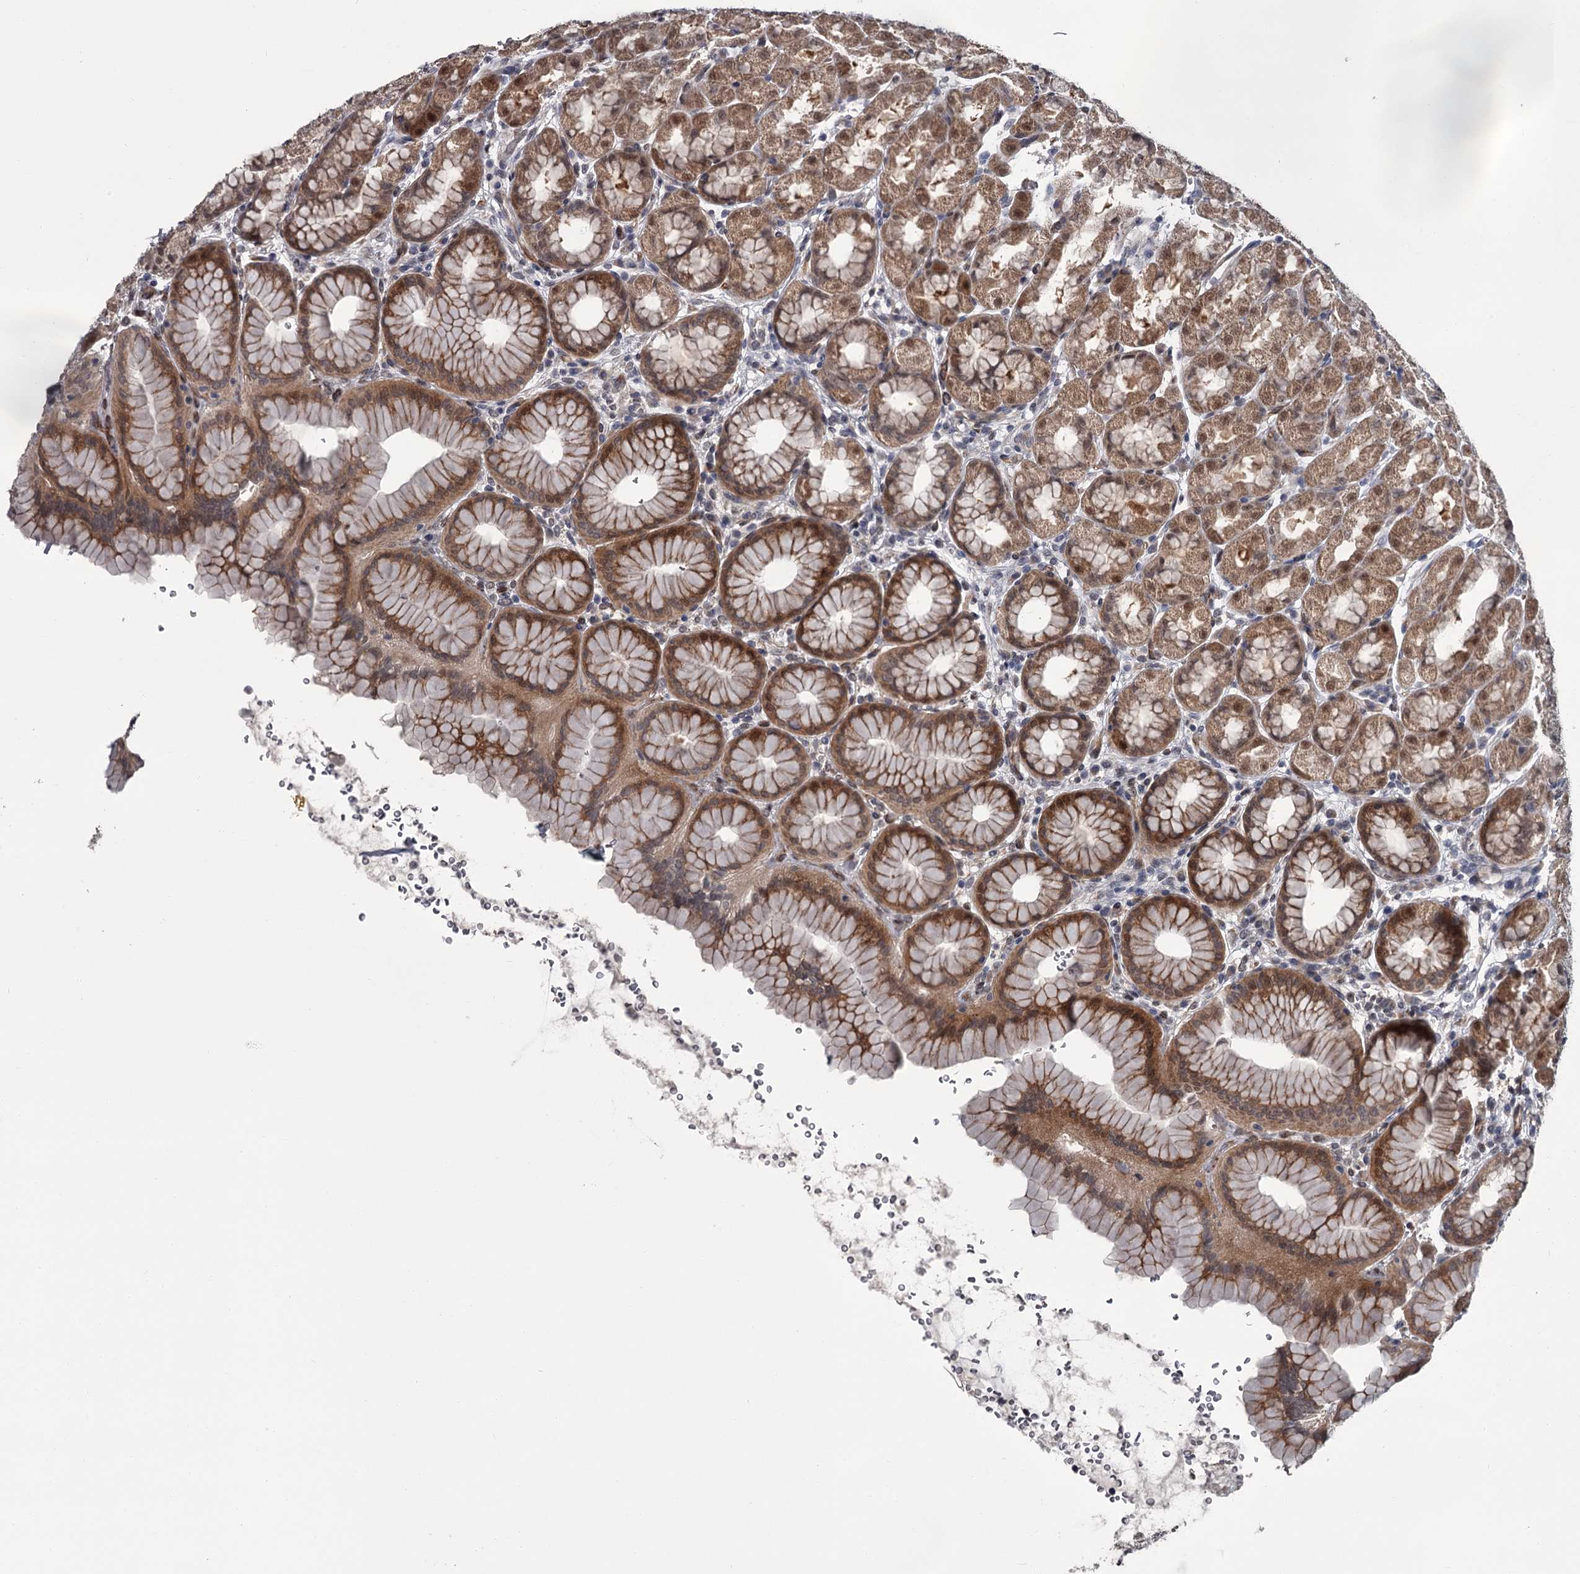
{"staining": {"intensity": "moderate", "quantity": ">75%", "location": "cytoplasmic/membranous,nuclear"}, "tissue": "stomach", "cell_type": "Glandular cells", "image_type": "normal", "snomed": [{"axis": "morphology", "description": "Normal tissue, NOS"}, {"axis": "topography", "description": "Stomach"}], "caption": "Immunohistochemistry staining of normal stomach, which displays medium levels of moderate cytoplasmic/membranous,nuclear positivity in about >75% of glandular cells indicating moderate cytoplasmic/membranous,nuclear protein expression. The staining was performed using DAB (3,3'-diaminobenzidine) (brown) for protein detection and nuclei were counterstained in hematoxylin (blue).", "gene": "PRPF40B", "patient": {"sex": "male", "age": 42}}